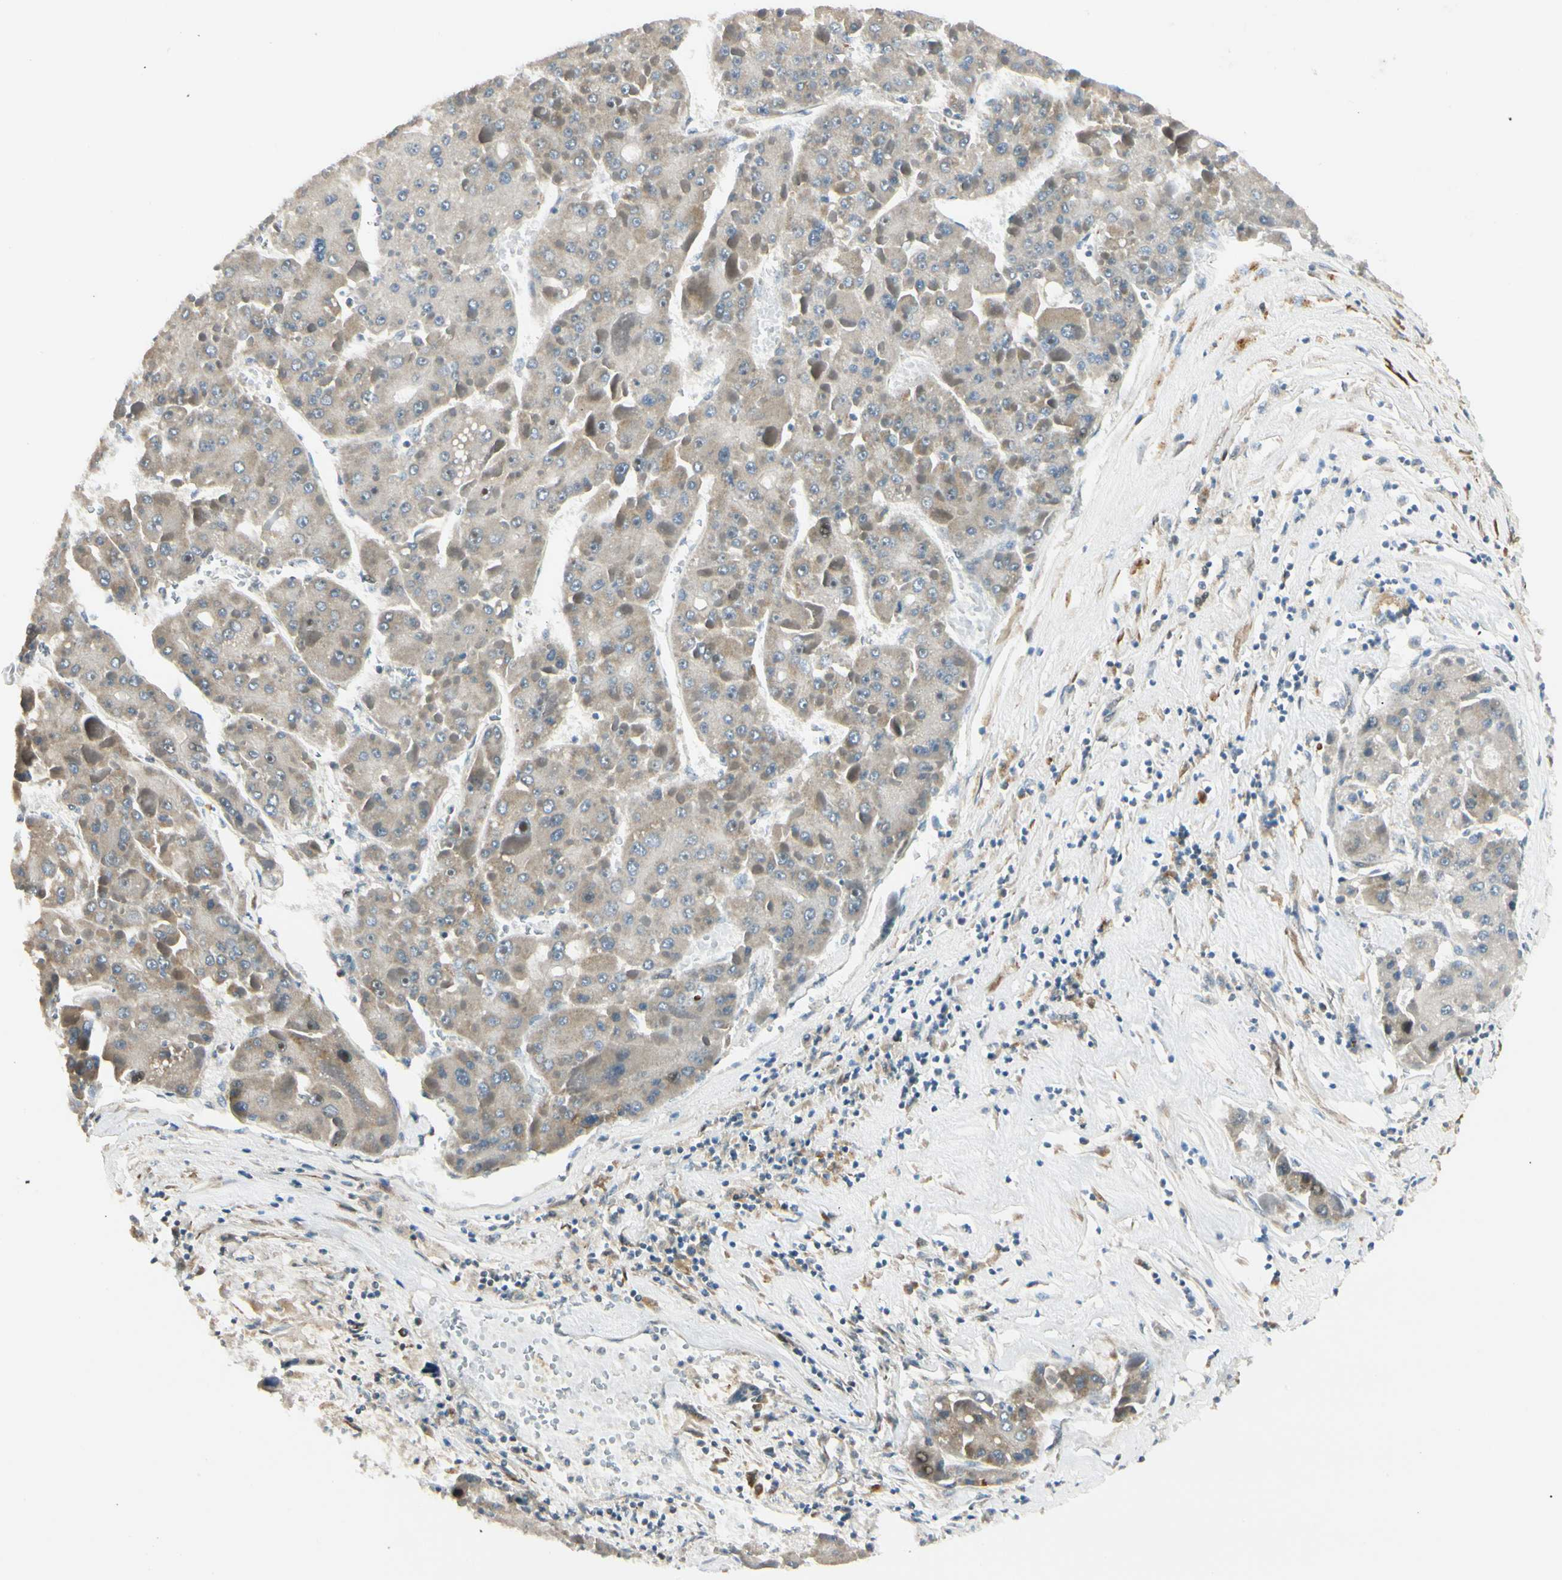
{"staining": {"intensity": "moderate", "quantity": ">75%", "location": "cytoplasmic/membranous"}, "tissue": "liver cancer", "cell_type": "Tumor cells", "image_type": "cancer", "snomed": [{"axis": "morphology", "description": "Carcinoma, Hepatocellular, NOS"}, {"axis": "topography", "description": "Liver"}], "caption": "Hepatocellular carcinoma (liver) stained with immunohistochemistry (IHC) shows moderate cytoplasmic/membranous expression in about >75% of tumor cells. Nuclei are stained in blue.", "gene": "P4HA3", "patient": {"sex": "female", "age": 73}}